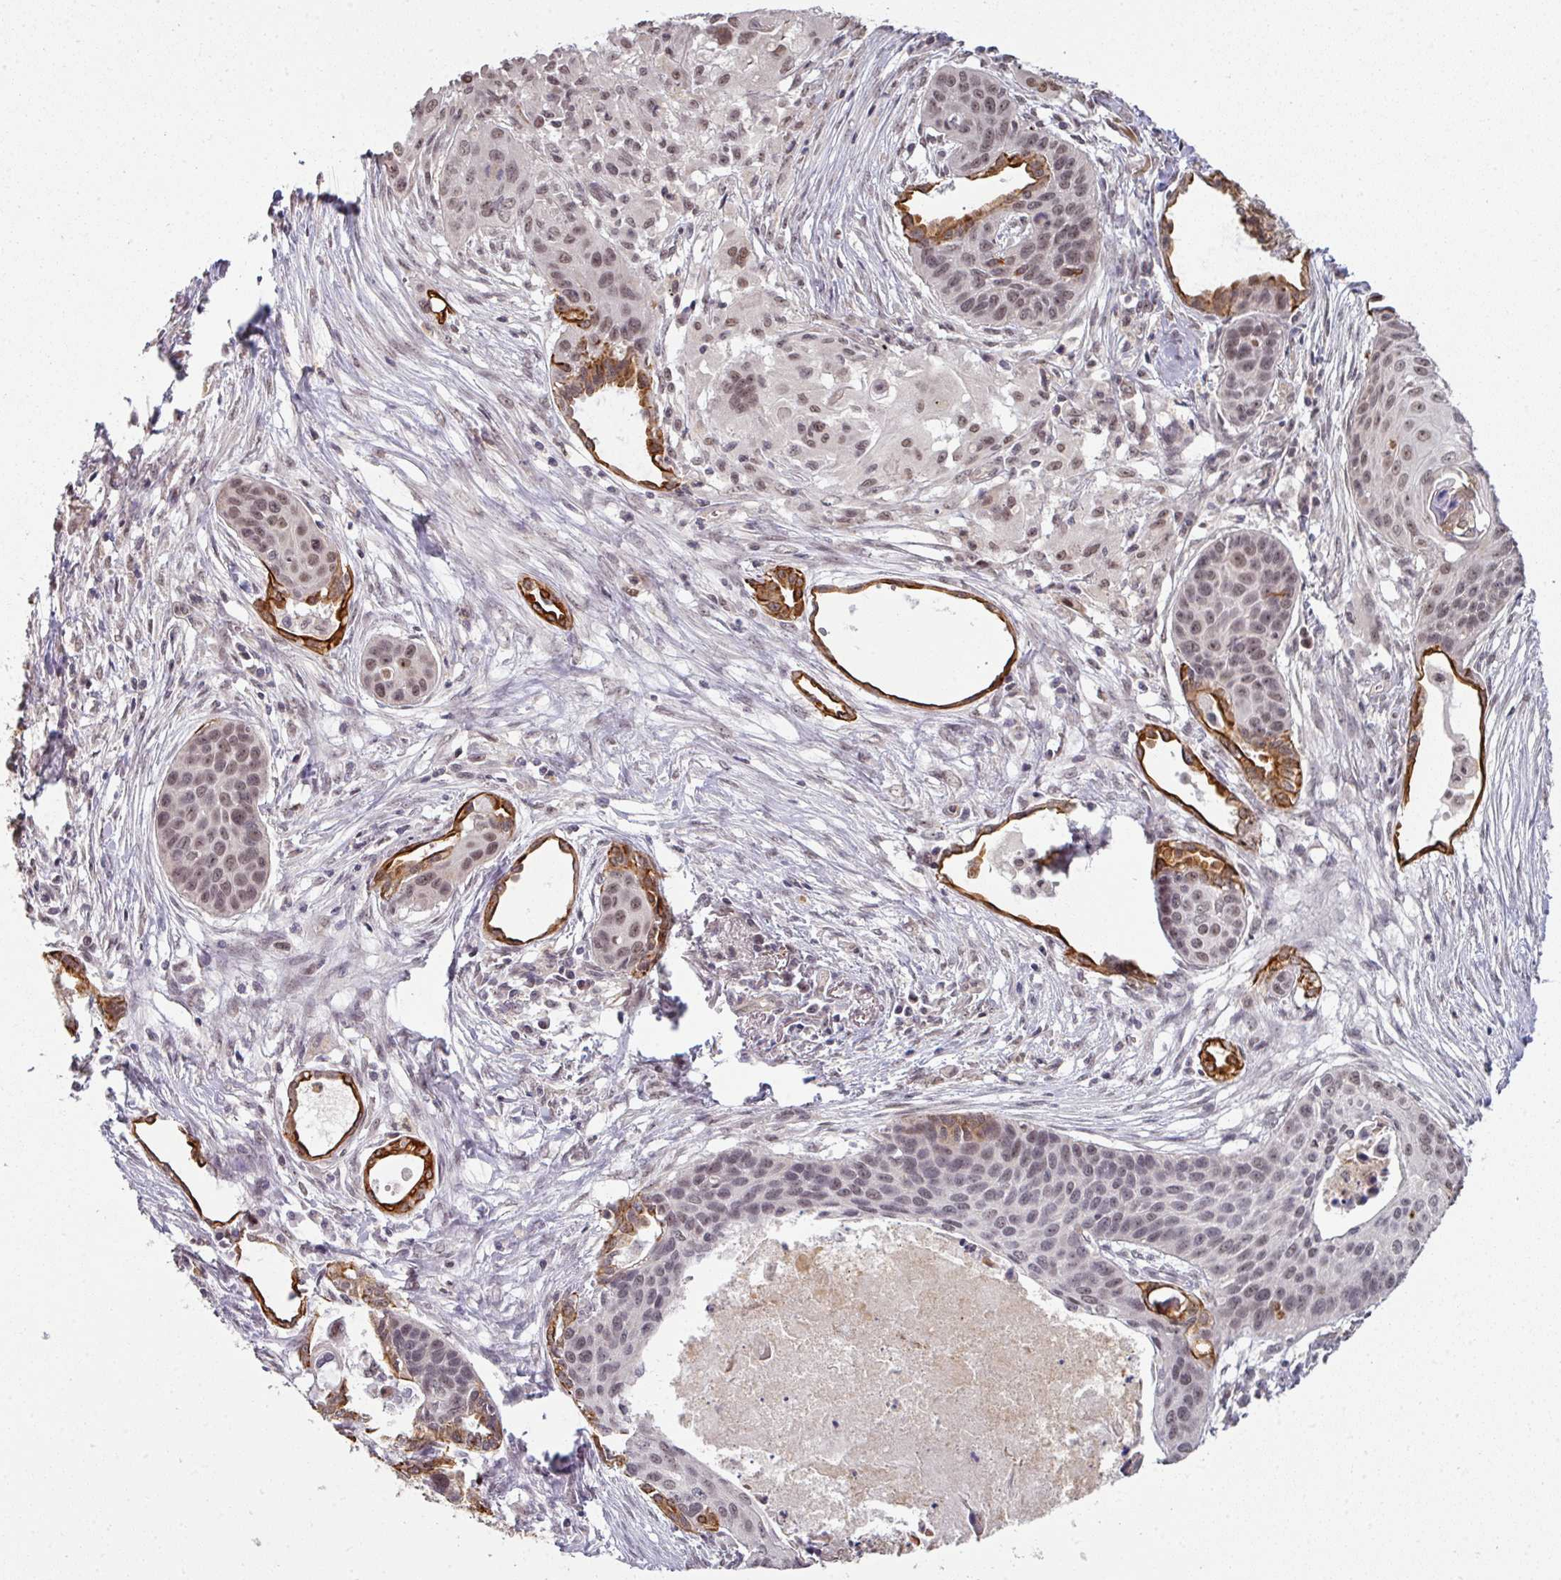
{"staining": {"intensity": "strong", "quantity": "<25%", "location": "cytoplasmic/membranous,nuclear"}, "tissue": "lung cancer", "cell_type": "Tumor cells", "image_type": "cancer", "snomed": [{"axis": "morphology", "description": "Squamous cell carcinoma, NOS"}, {"axis": "topography", "description": "Lung"}], "caption": "Lung cancer stained for a protein (brown) reveals strong cytoplasmic/membranous and nuclear positive staining in about <25% of tumor cells.", "gene": "GTF2H3", "patient": {"sex": "male", "age": 71}}